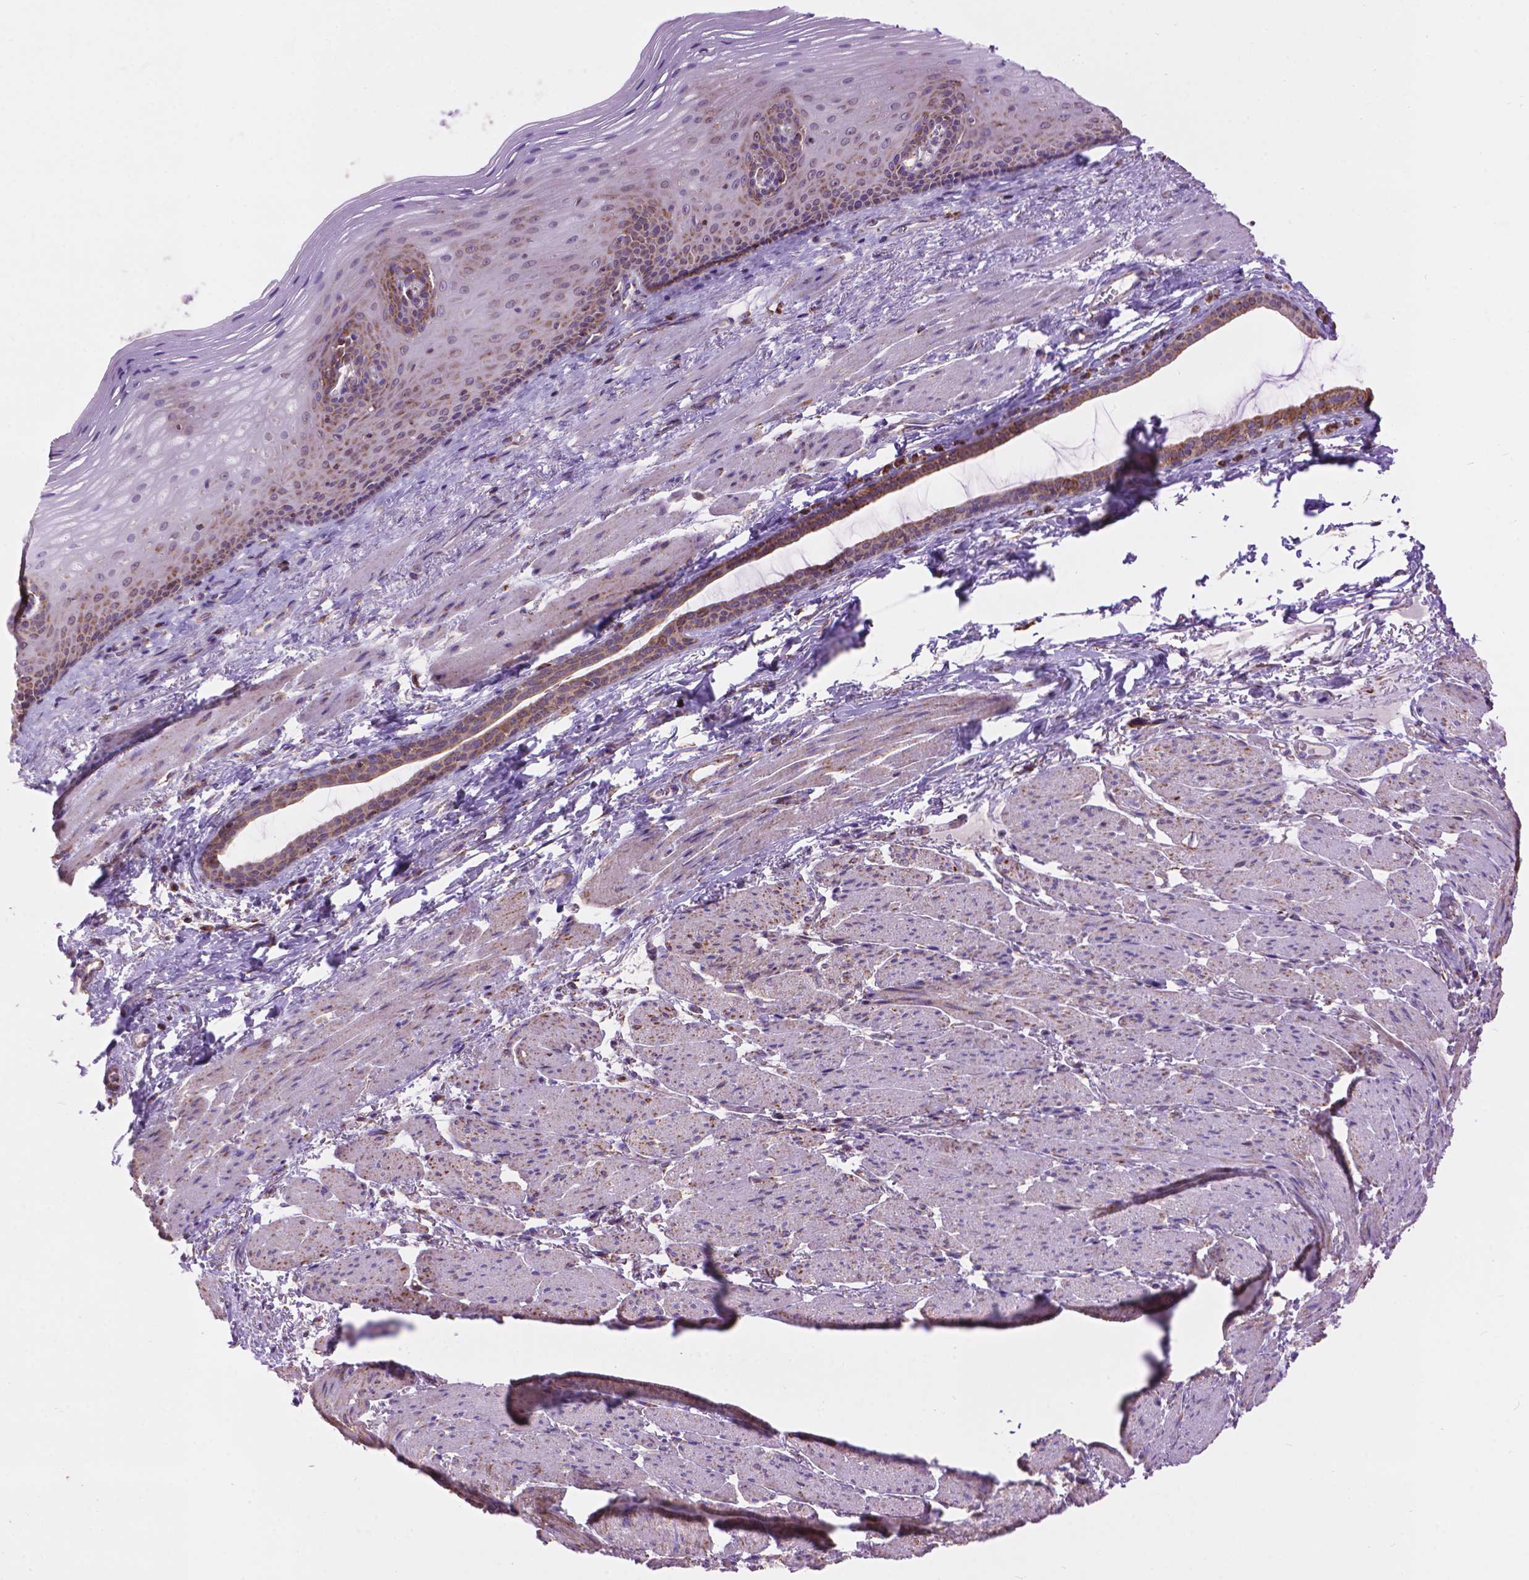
{"staining": {"intensity": "moderate", "quantity": "25%-75%", "location": "cytoplasmic/membranous"}, "tissue": "esophagus", "cell_type": "Squamous epithelial cells", "image_type": "normal", "snomed": [{"axis": "morphology", "description": "Normal tissue, NOS"}, {"axis": "topography", "description": "Esophagus"}], "caption": "IHC staining of benign esophagus, which shows medium levels of moderate cytoplasmic/membranous expression in approximately 25%-75% of squamous epithelial cells indicating moderate cytoplasmic/membranous protein staining. The staining was performed using DAB (brown) for protein detection and nuclei were counterstained in hematoxylin (blue).", "gene": "PYCR3", "patient": {"sex": "male", "age": 76}}